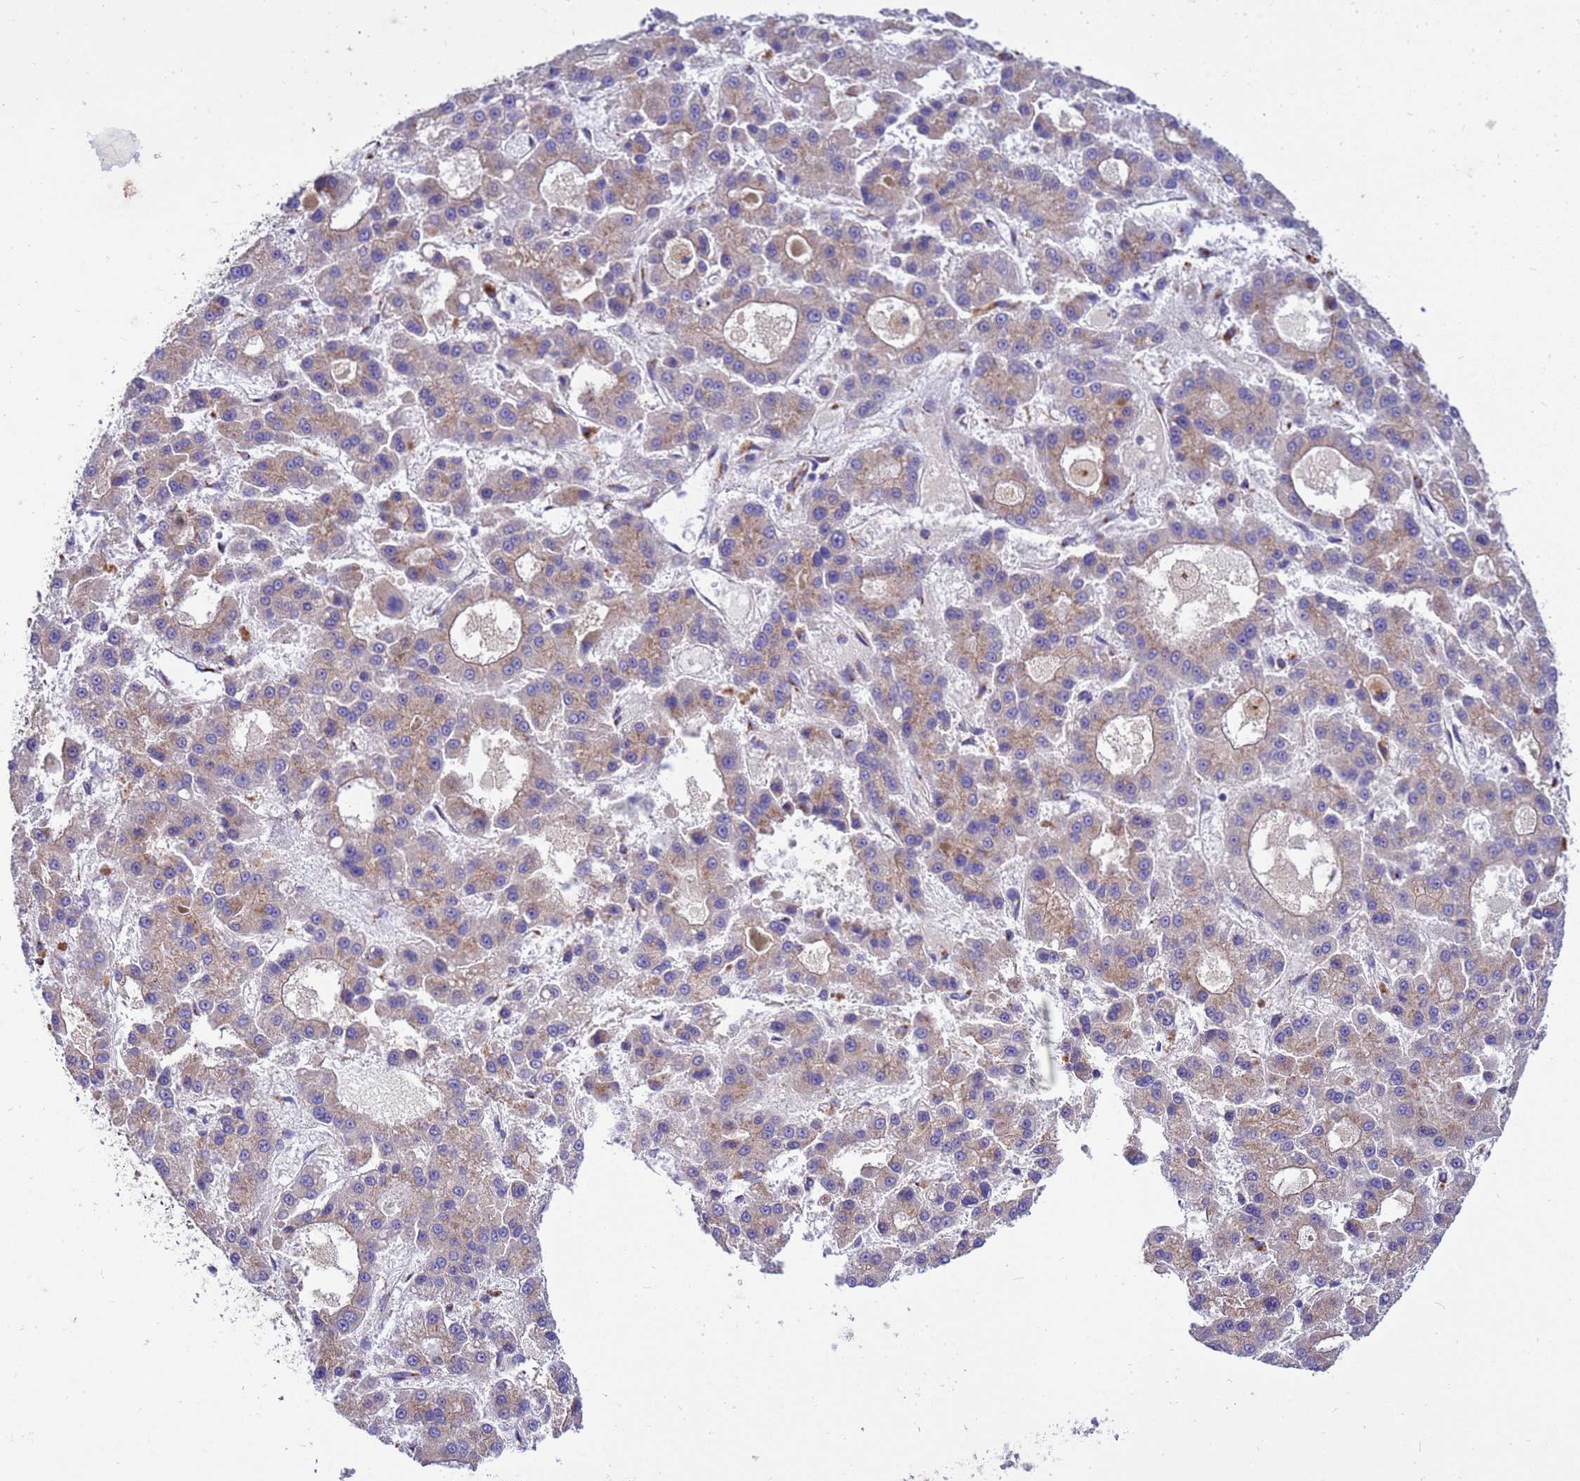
{"staining": {"intensity": "weak", "quantity": "25%-75%", "location": "cytoplasmic/membranous"}, "tissue": "liver cancer", "cell_type": "Tumor cells", "image_type": "cancer", "snomed": [{"axis": "morphology", "description": "Carcinoma, Hepatocellular, NOS"}, {"axis": "topography", "description": "Liver"}], "caption": "Liver cancer (hepatocellular carcinoma) stained with DAB immunohistochemistry (IHC) exhibits low levels of weak cytoplasmic/membranous expression in approximately 25%-75% of tumor cells. (Brightfield microscopy of DAB IHC at high magnification).", "gene": "HPS3", "patient": {"sex": "male", "age": 70}}